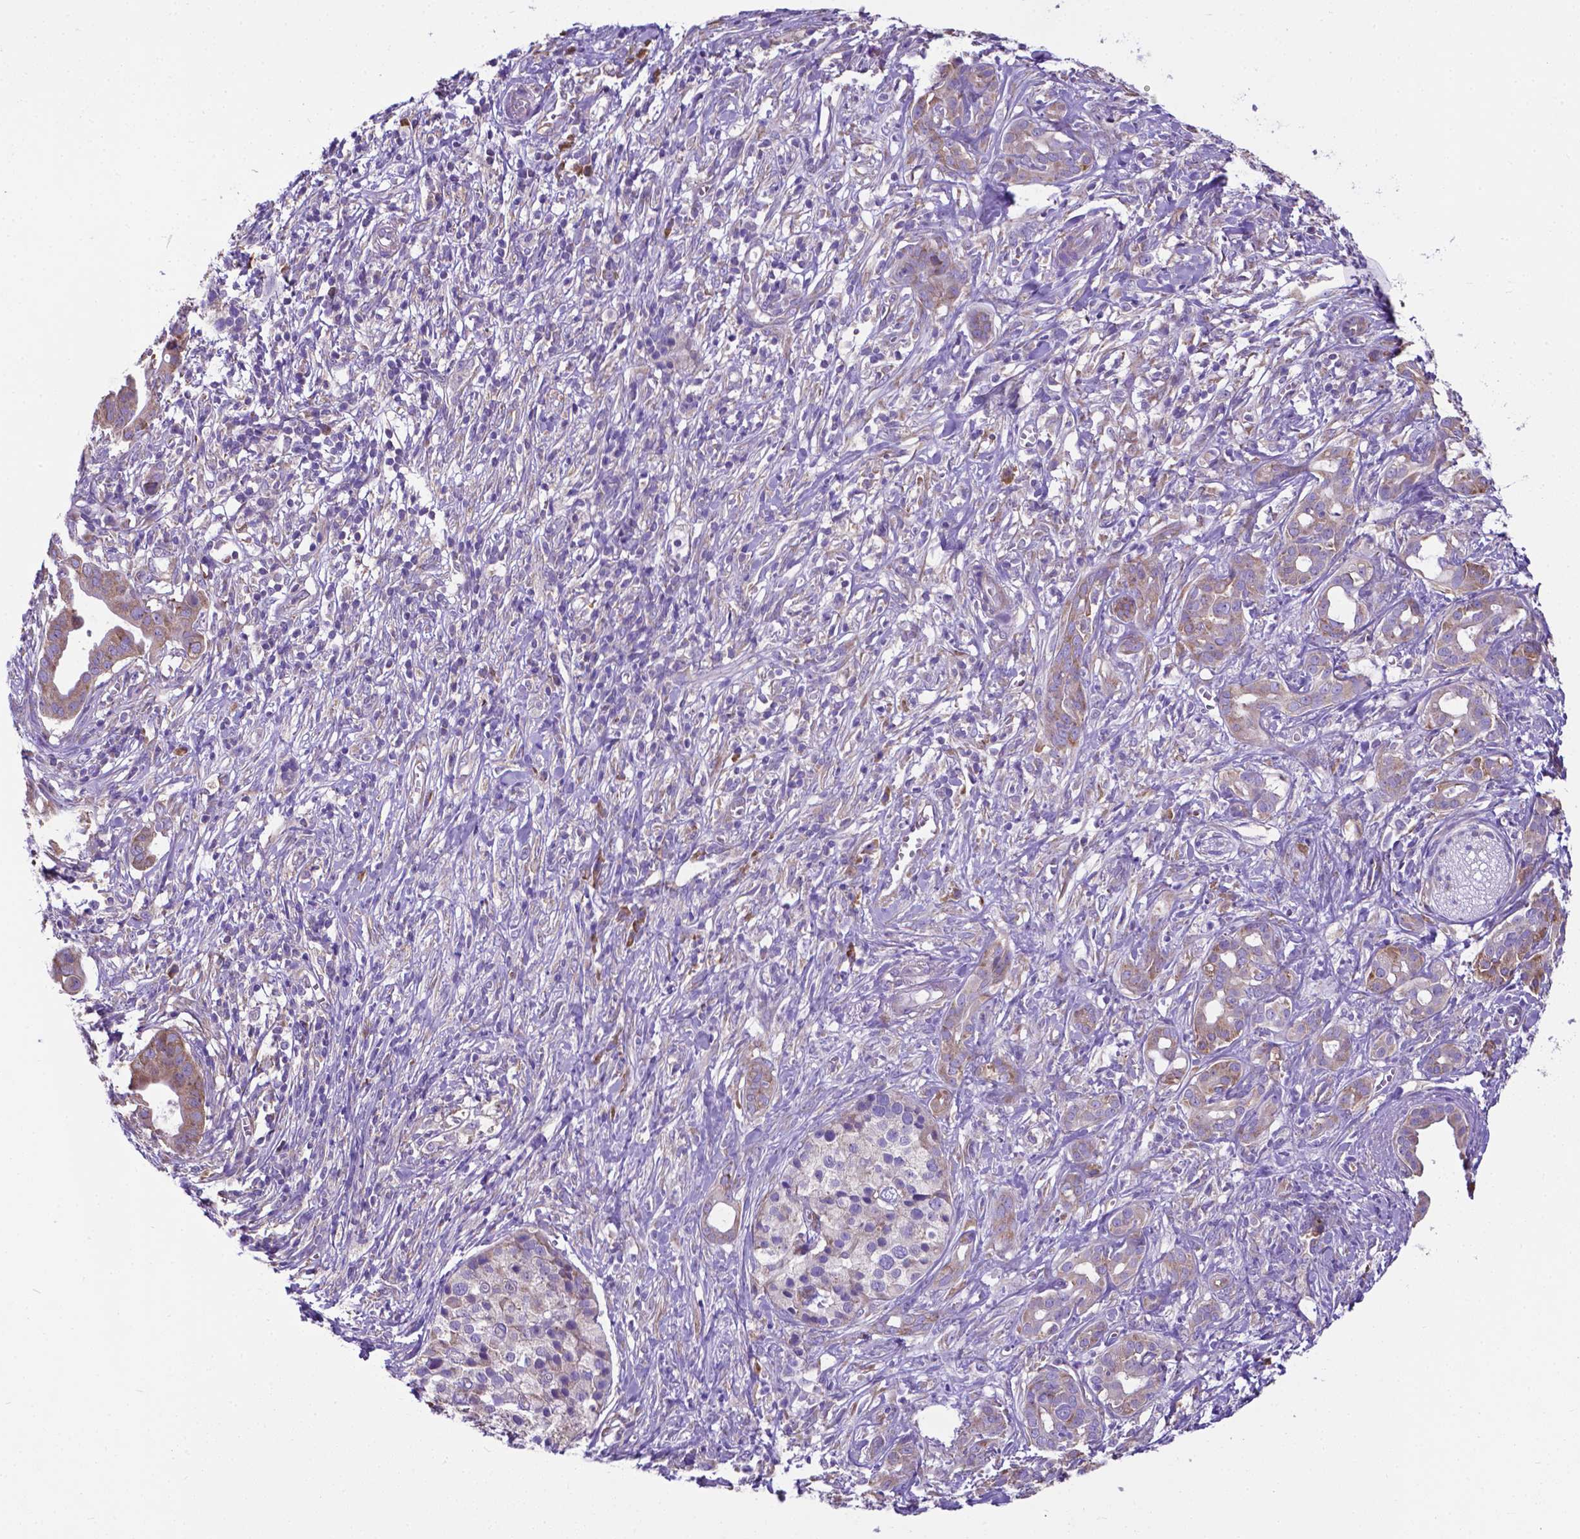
{"staining": {"intensity": "moderate", "quantity": ">75%", "location": "cytoplasmic/membranous"}, "tissue": "pancreatic cancer", "cell_type": "Tumor cells", "image_type": "cancer", "snomed": [{"axis": "morphology", "description": "Adenocarcinoma, NOS"}, {"axis": "topography", "description": "Pancreas"}], "caption": "There is medium levels of moderate cytoplasmic/membranous positivity in tumor cells of pancreatic adenocarcinoma, as demonstrated by immunohistochemical staining (brown color).", "gene": "RPL6", "patient": {"sex": "male", "age": 61}}